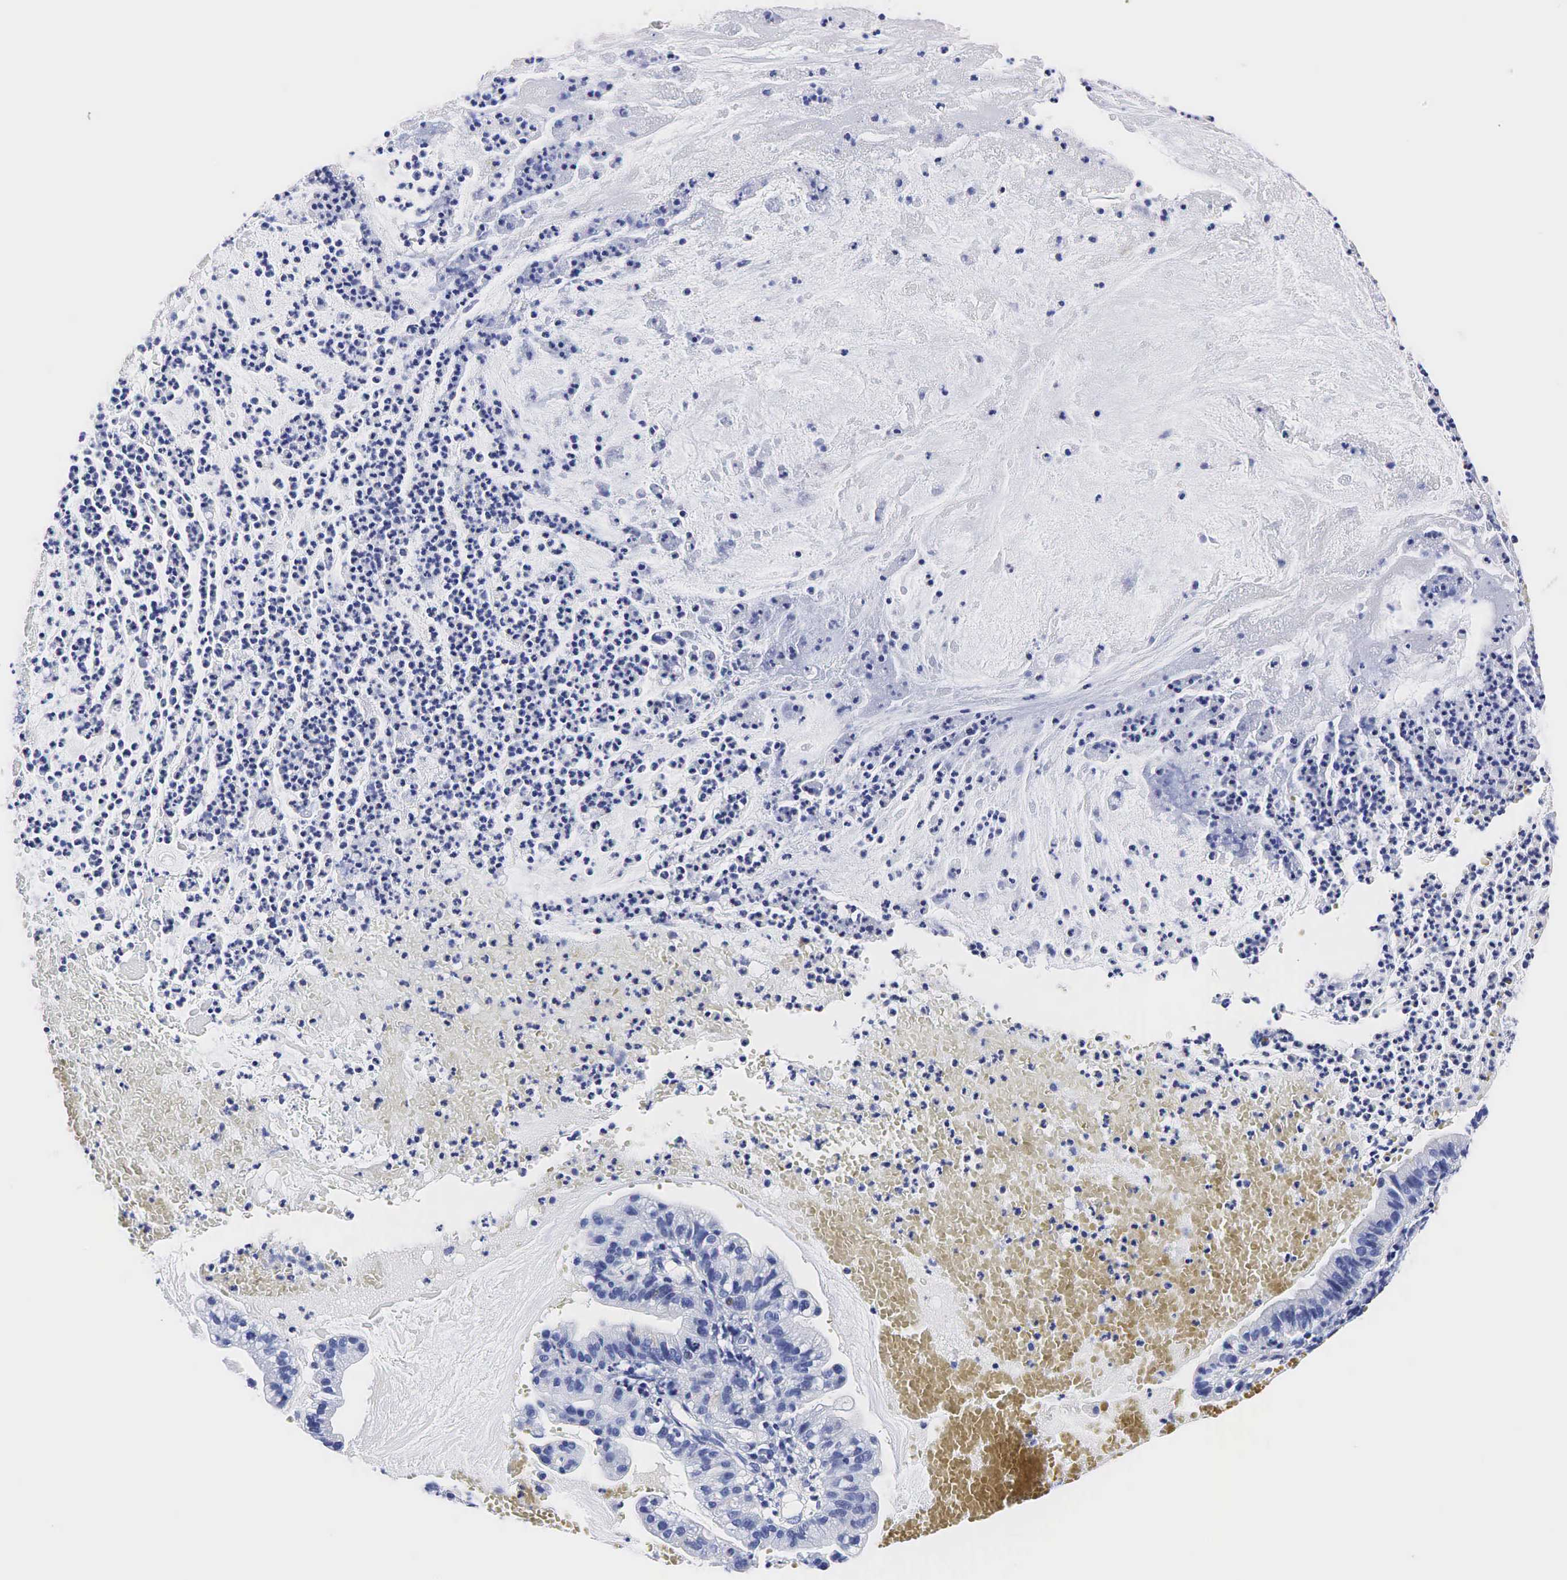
{"staining": {"intensity": "negative", "quantity": "none", "location": "none"}, "tissue": "cervical cancer", "cell_type": "Tumor cells", "image_type": "cancer", "snomed": [{"axis": "morphology", "description": "Adenocarcinoma, NOS"}, {"axis": "topography", "description": "Cervix"}], "caption": "Tumor cells show no significant protein positivity in adenocarcinoma (cervical).", "gene": "TG", "patient": {"sex": "female", "age": 41}}